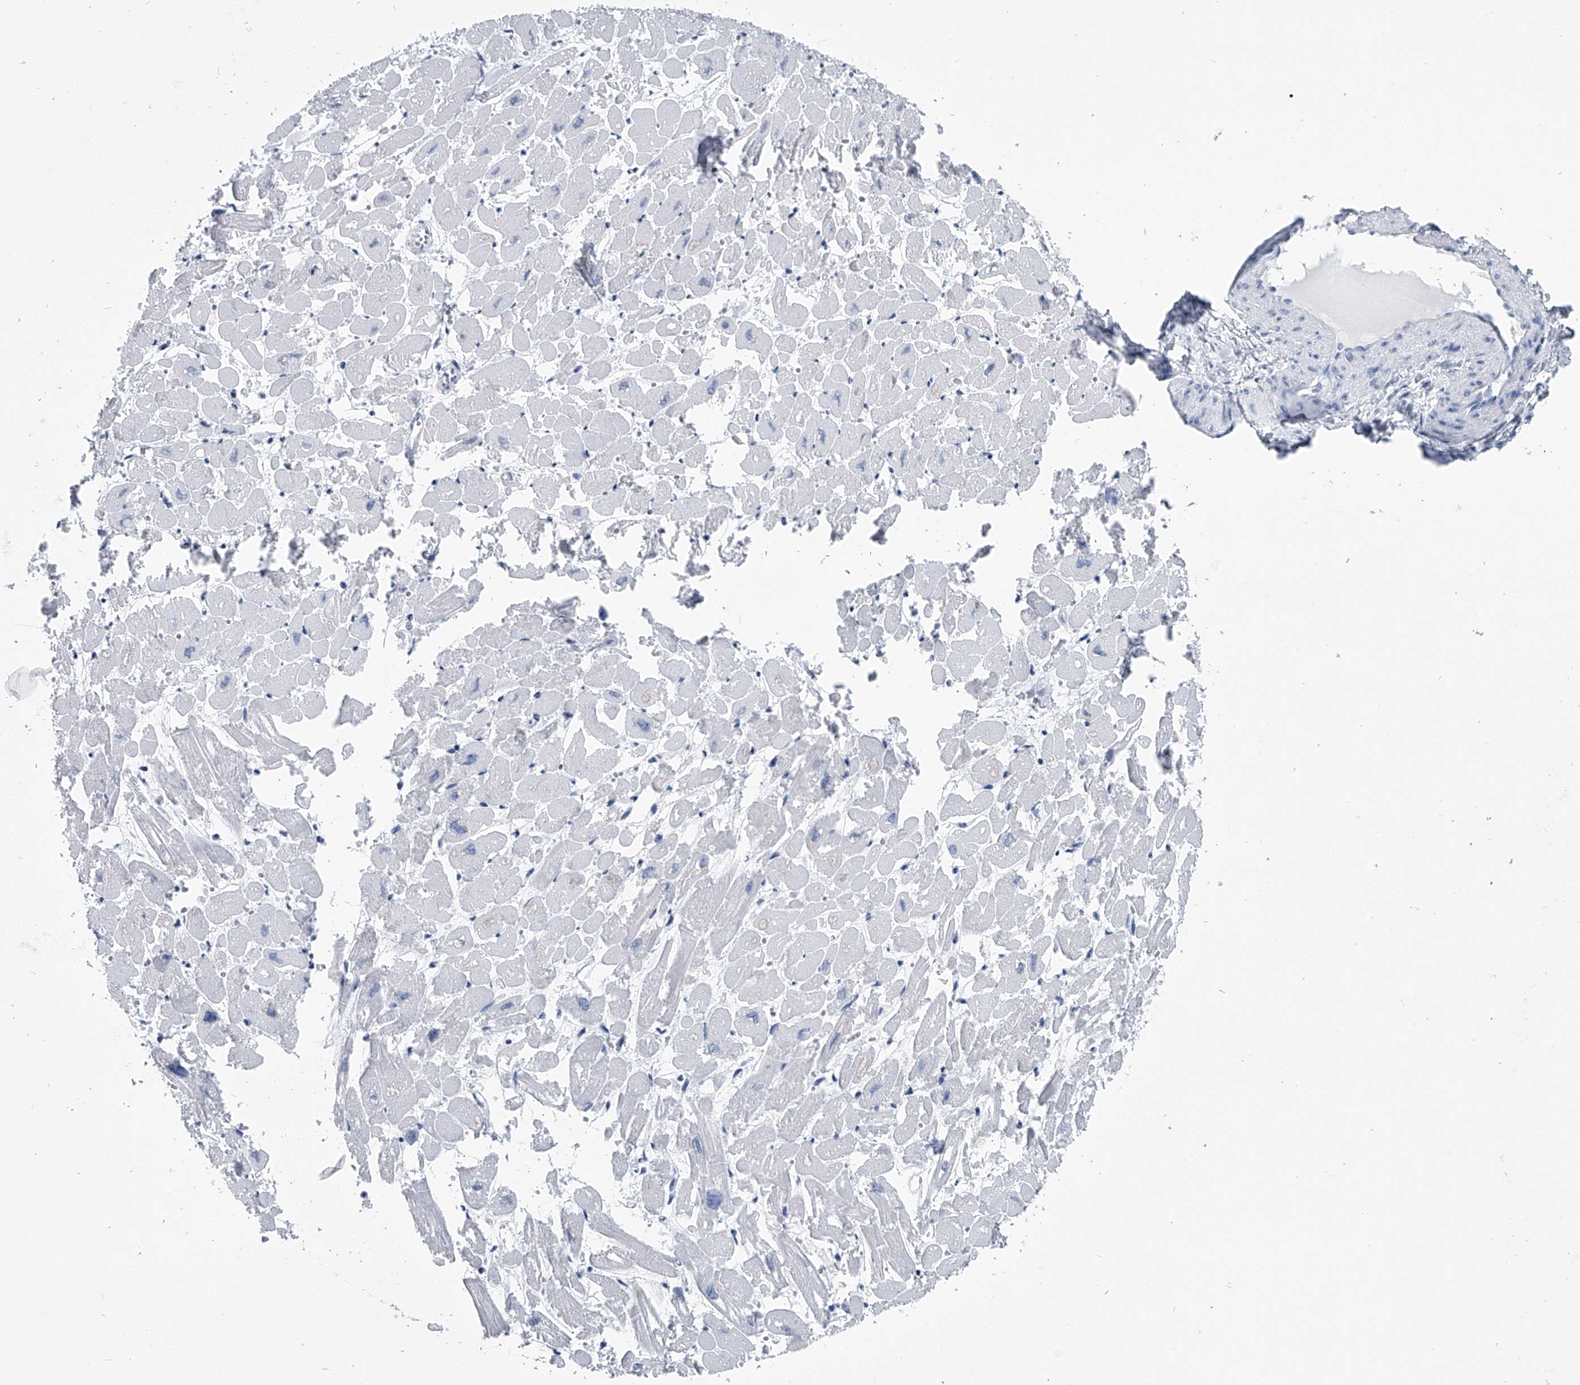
{"staining": {"intensity": "negative", "quantity": "none", "location": "none"}, "tissue": "heart muscle", "cell_type": "Cardiomyocytes", "image_type": "normal", "snomed": [{"axis": "morphology", "description": "Normal tissue, NOS"}, {"axis": "topography", "description": "Heart"}], "caption": "Protein analysis of benign heart muscle reveals no significant positivity in cardiomyocytes. (DAB IHC, high magnification).", "gene": "PDXK", "patient": {"sex": "male", "age": 54}}